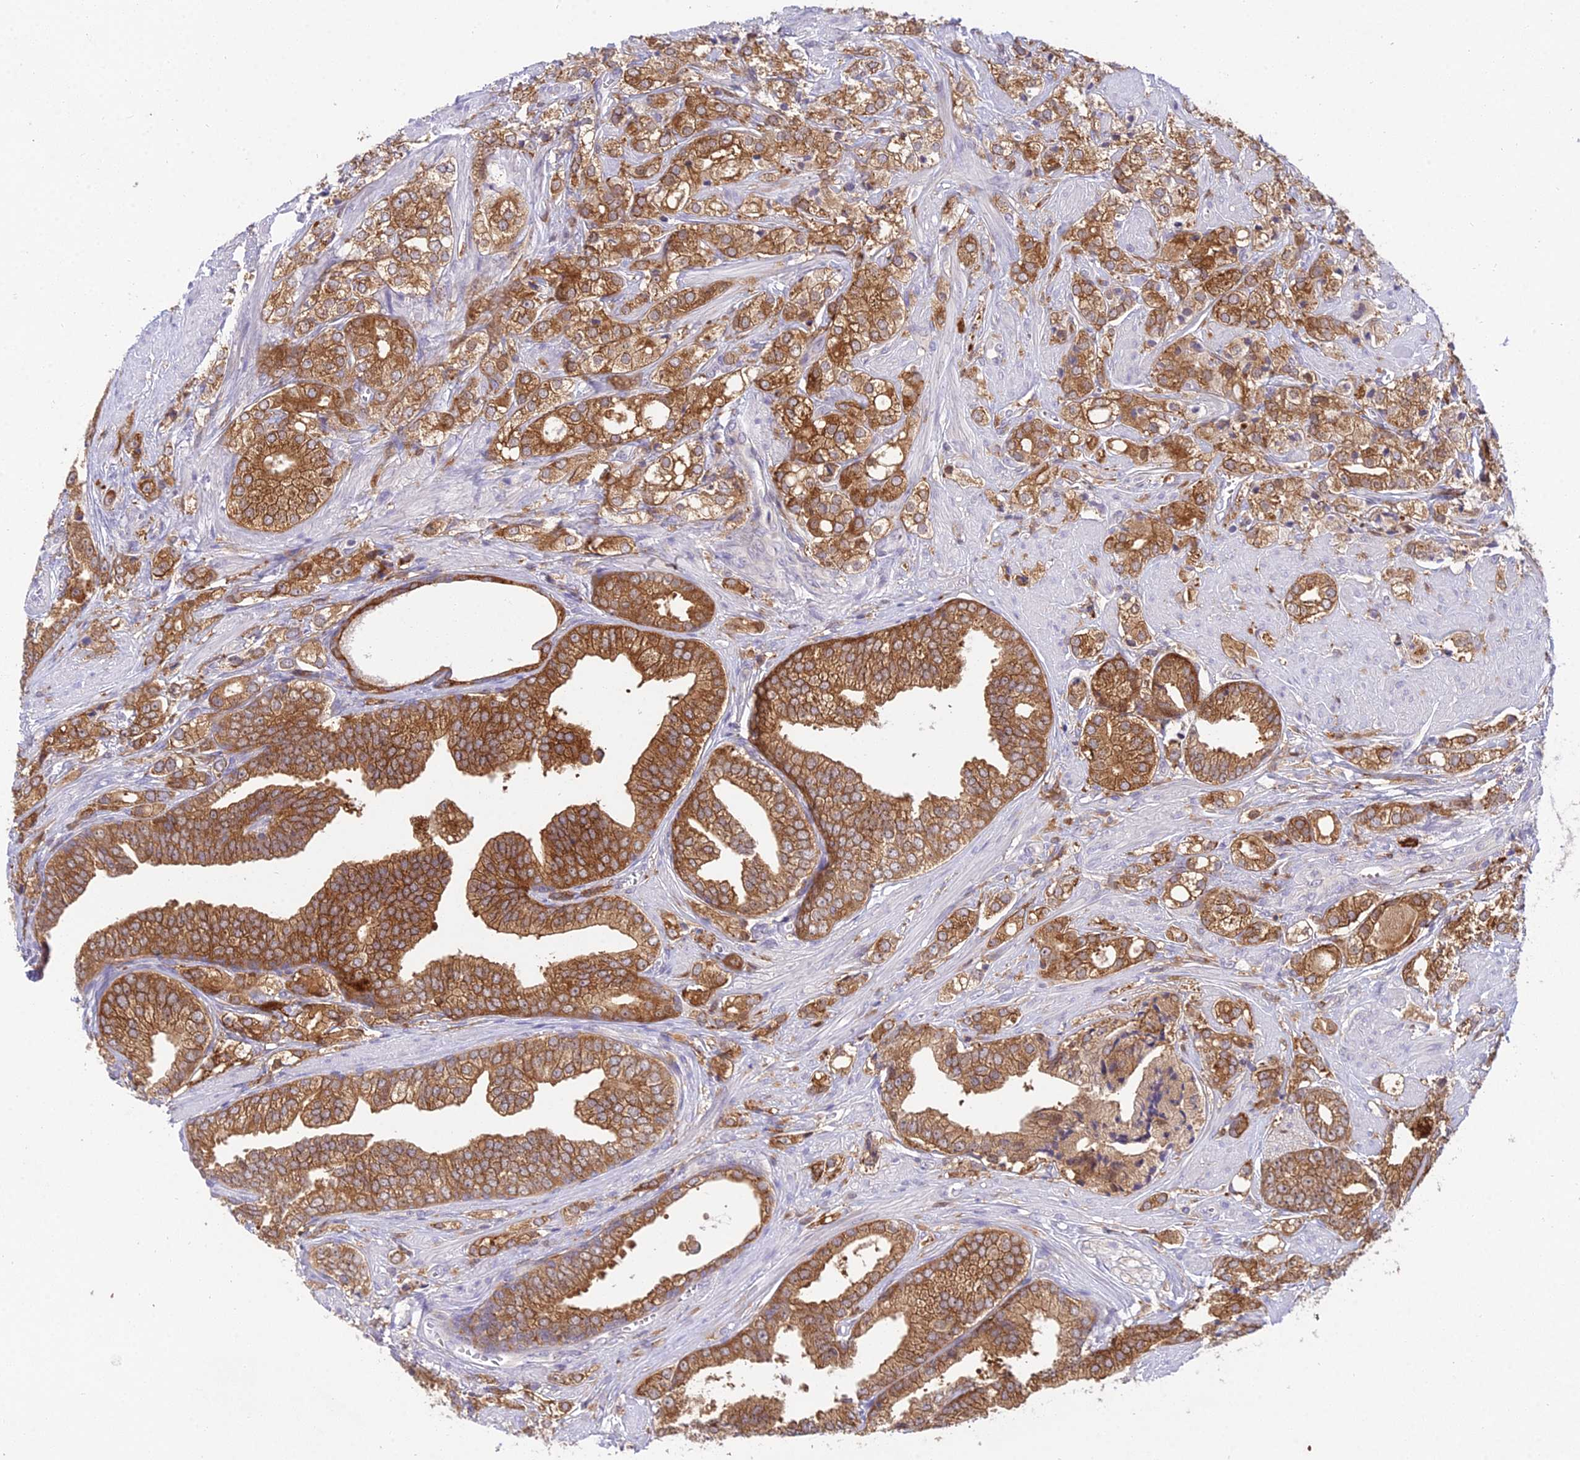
{"staining": {"intensity": "moderate", "quantity": ">75%", "location": "cytoplasmic/membranous"}, "tissue": "prostate cancer", "cell_type": "Tumor cells", "image_type": "cancer", "snomed": [{"axis": "morphology", "description": "Adenocarcinoma, High grade"}, {"axis": "topography", "description": "Prostate"}], "caption": "Immunohistochemical staining of human adenocarcinoma (high-grade) (prostate) exhibits medium levels of moderate cytoplasmic/membranous protein positivity in approximately >75% of tumor cells. The staining is performed using DAB (3,3'-diaminobenzidine) brown chromogen to label protein expression. The nuclei are counter-stained blue using hematoxylin.", "gene": "UBE2G1", "patient": {"sex": "male", "age": 50}}